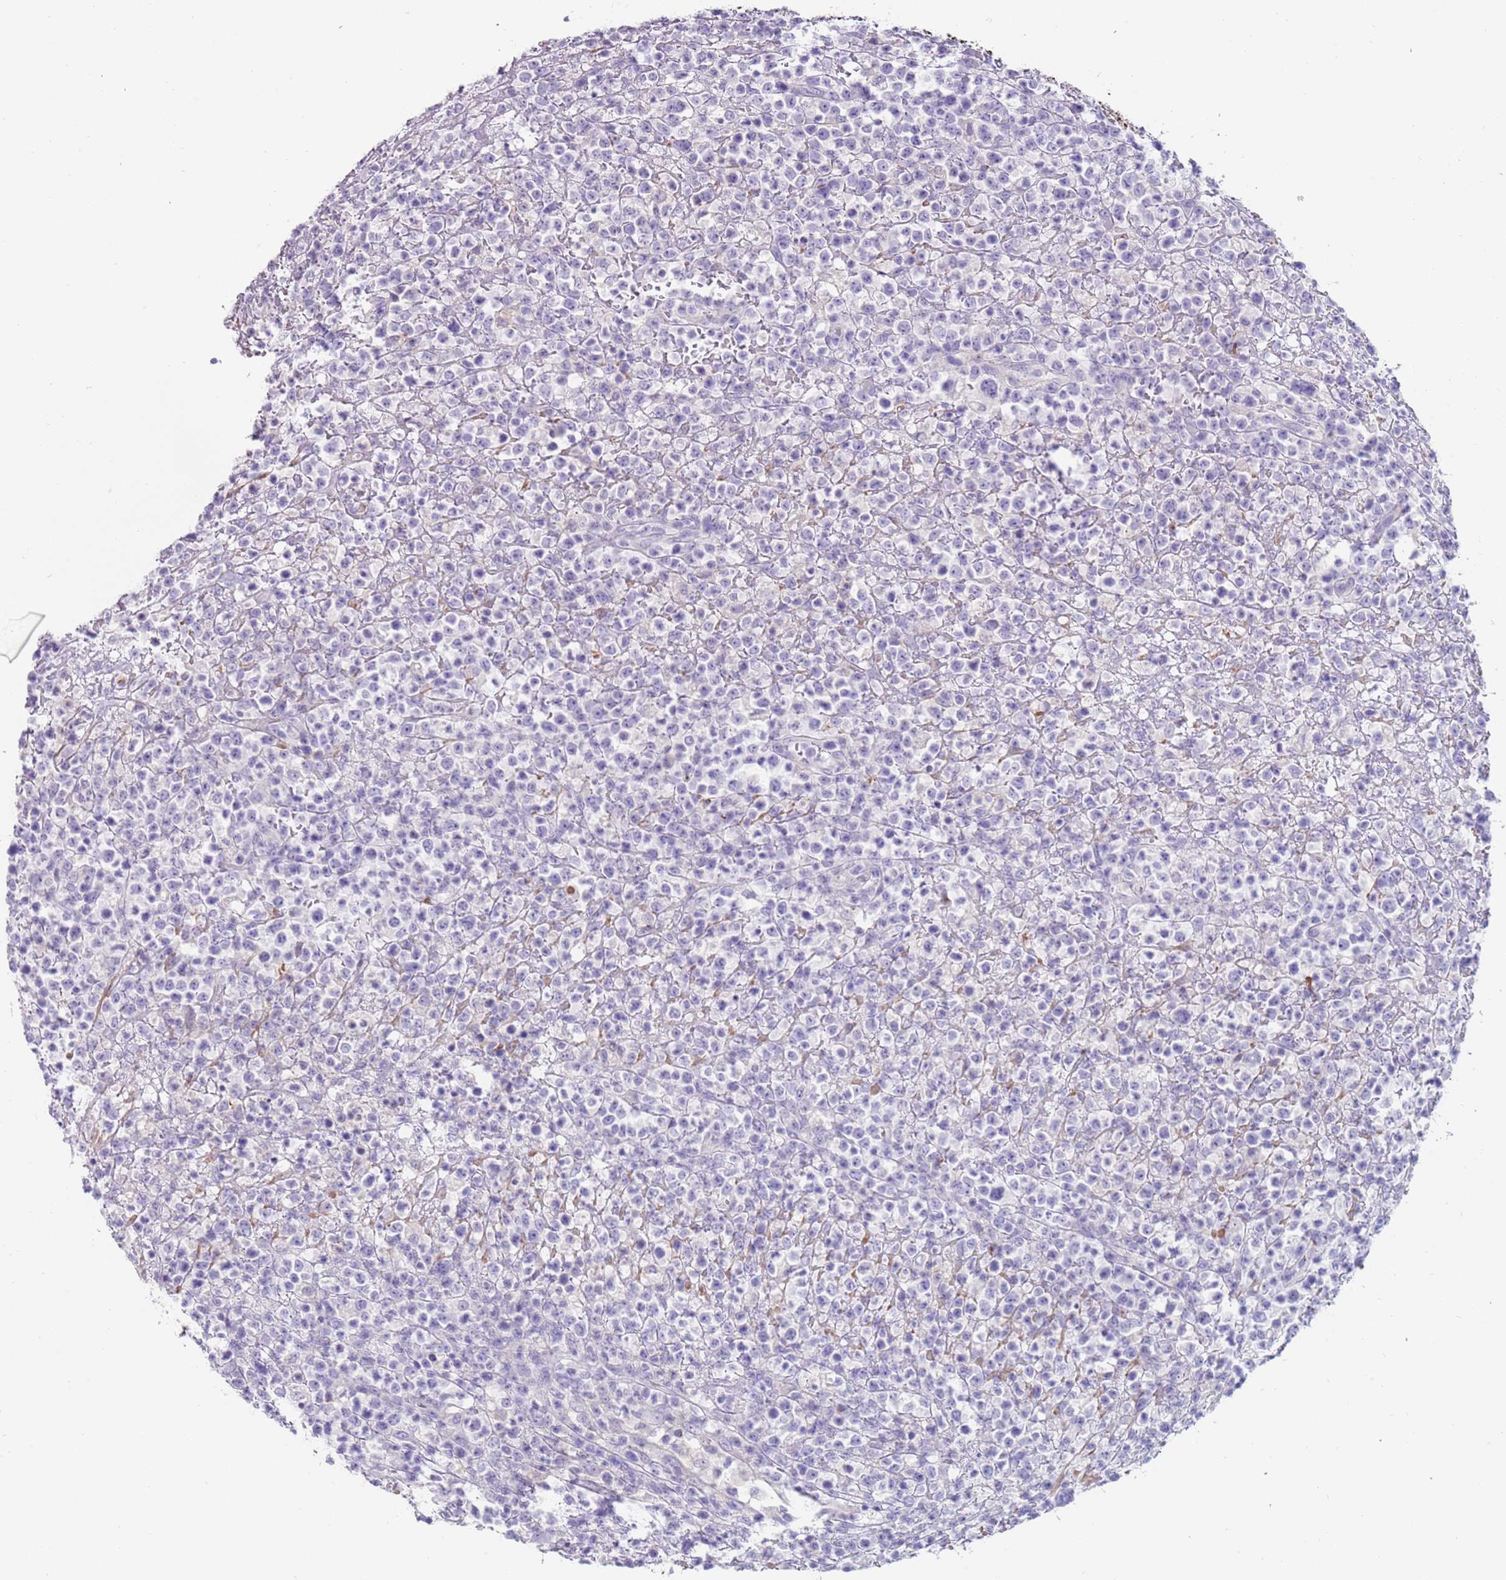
{"staining": {"intensity": "negative", "quantity": "none", "location": "none"}, "tissue": "lymphoma", "cell_type": "Tumor cells", "image_type": "cancer", "snomed": [{"axis": "morphology", "description": "Malignant lymphoma, non-Hodgkin's type, High grade"}, {"axis": "topography", "description": "Colon"}], "caption": "A high-resolution image shows immunohistochemistry (IHC) staining of lymphoma, which displays no significant expression in tumor cells.", "gene": "LRRN3", "patient": {"sex": "female", "age": 53}}